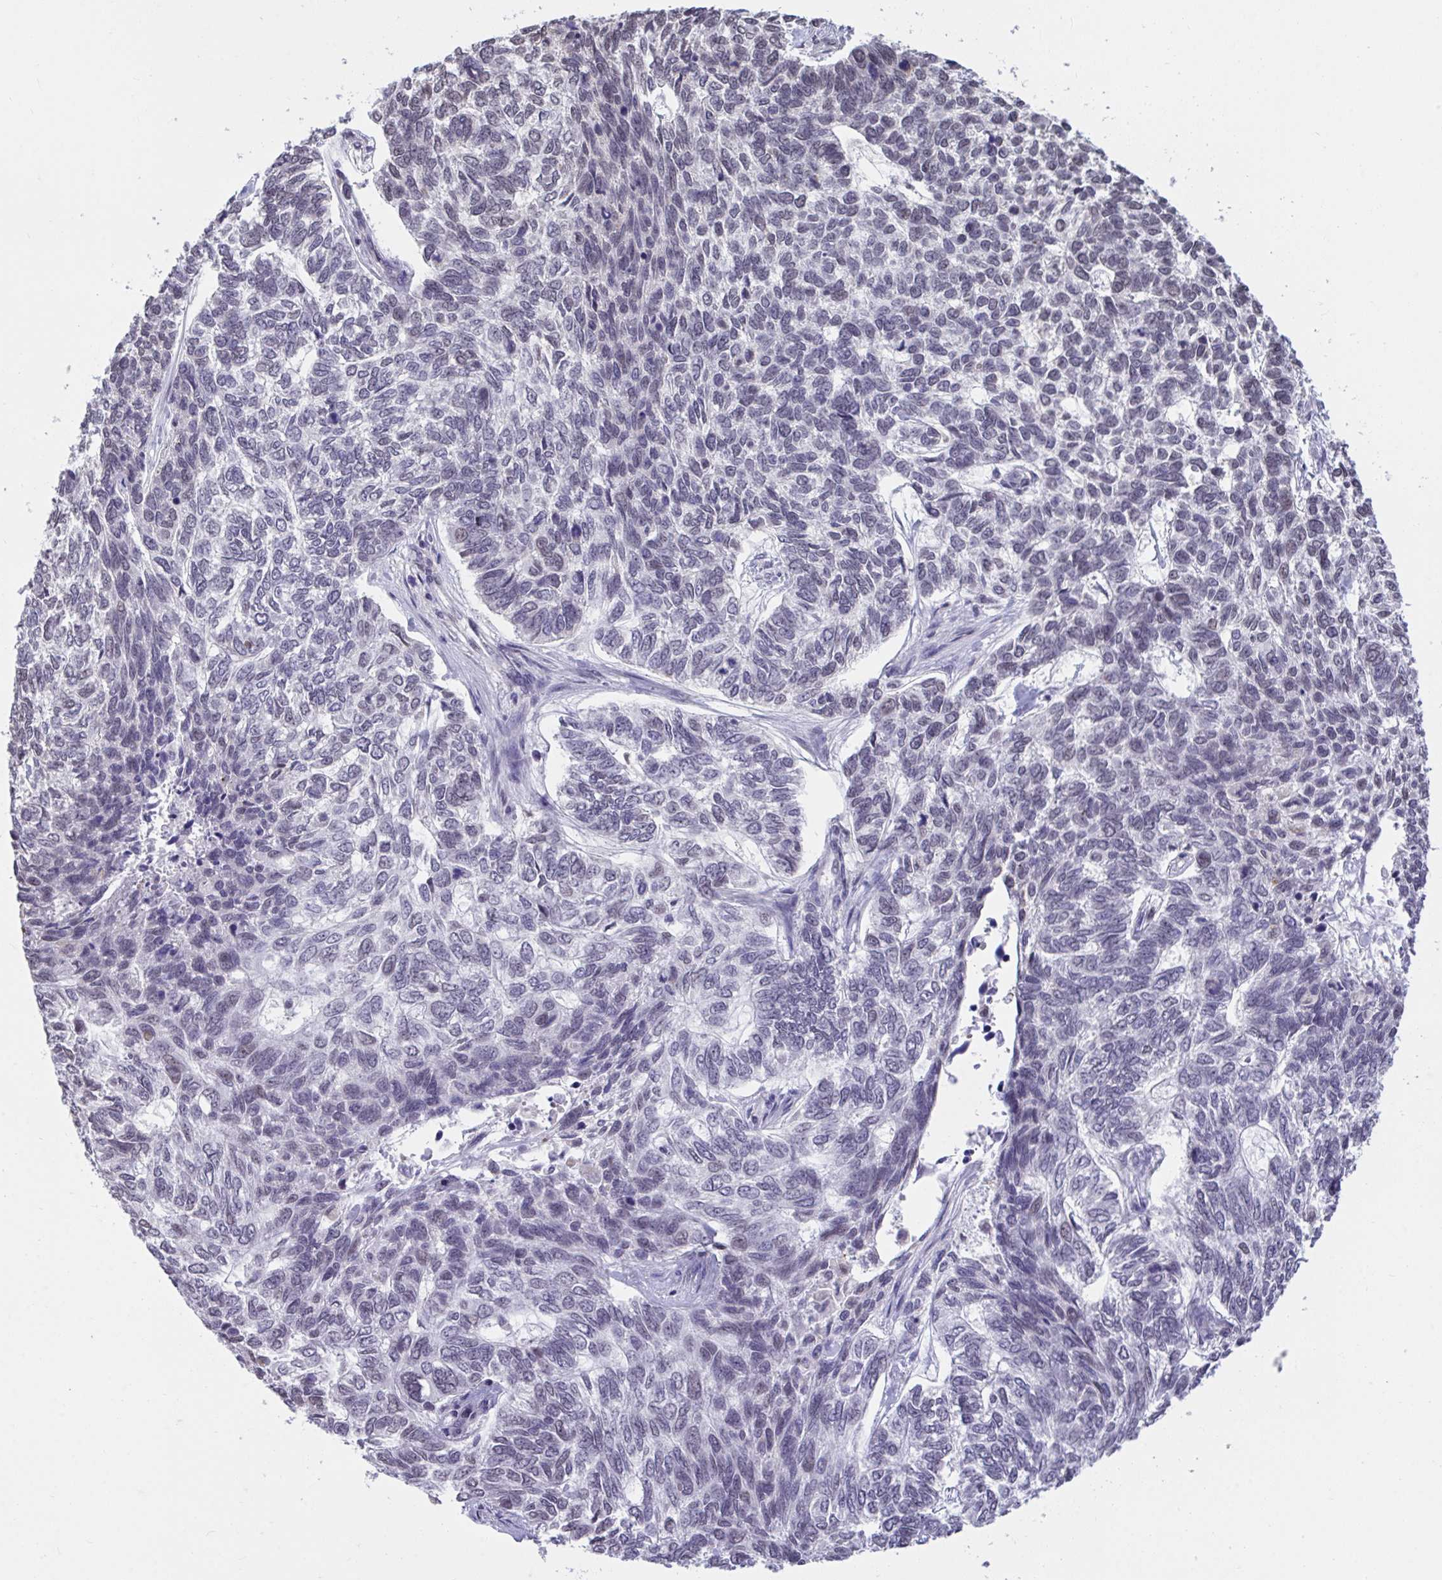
{"staining": {"intensity": "weak", "quantity": "<25%", "location": "nuclear"}, "tissue": "skin cancer", "cell_type": "Tumor cells", "image_type": "cancer", "snomed": [{"axis": "morphology", "description": "Basal cell carcinoma"}, {"axis": "topography", "description": "Skin"}], "caption": "An image of human skin cancer (basal cell carcinoma) is negative for staining in tumor cells.", "gene": "HNRNPDL", "patient": {"sex": "female", "age": 65}}